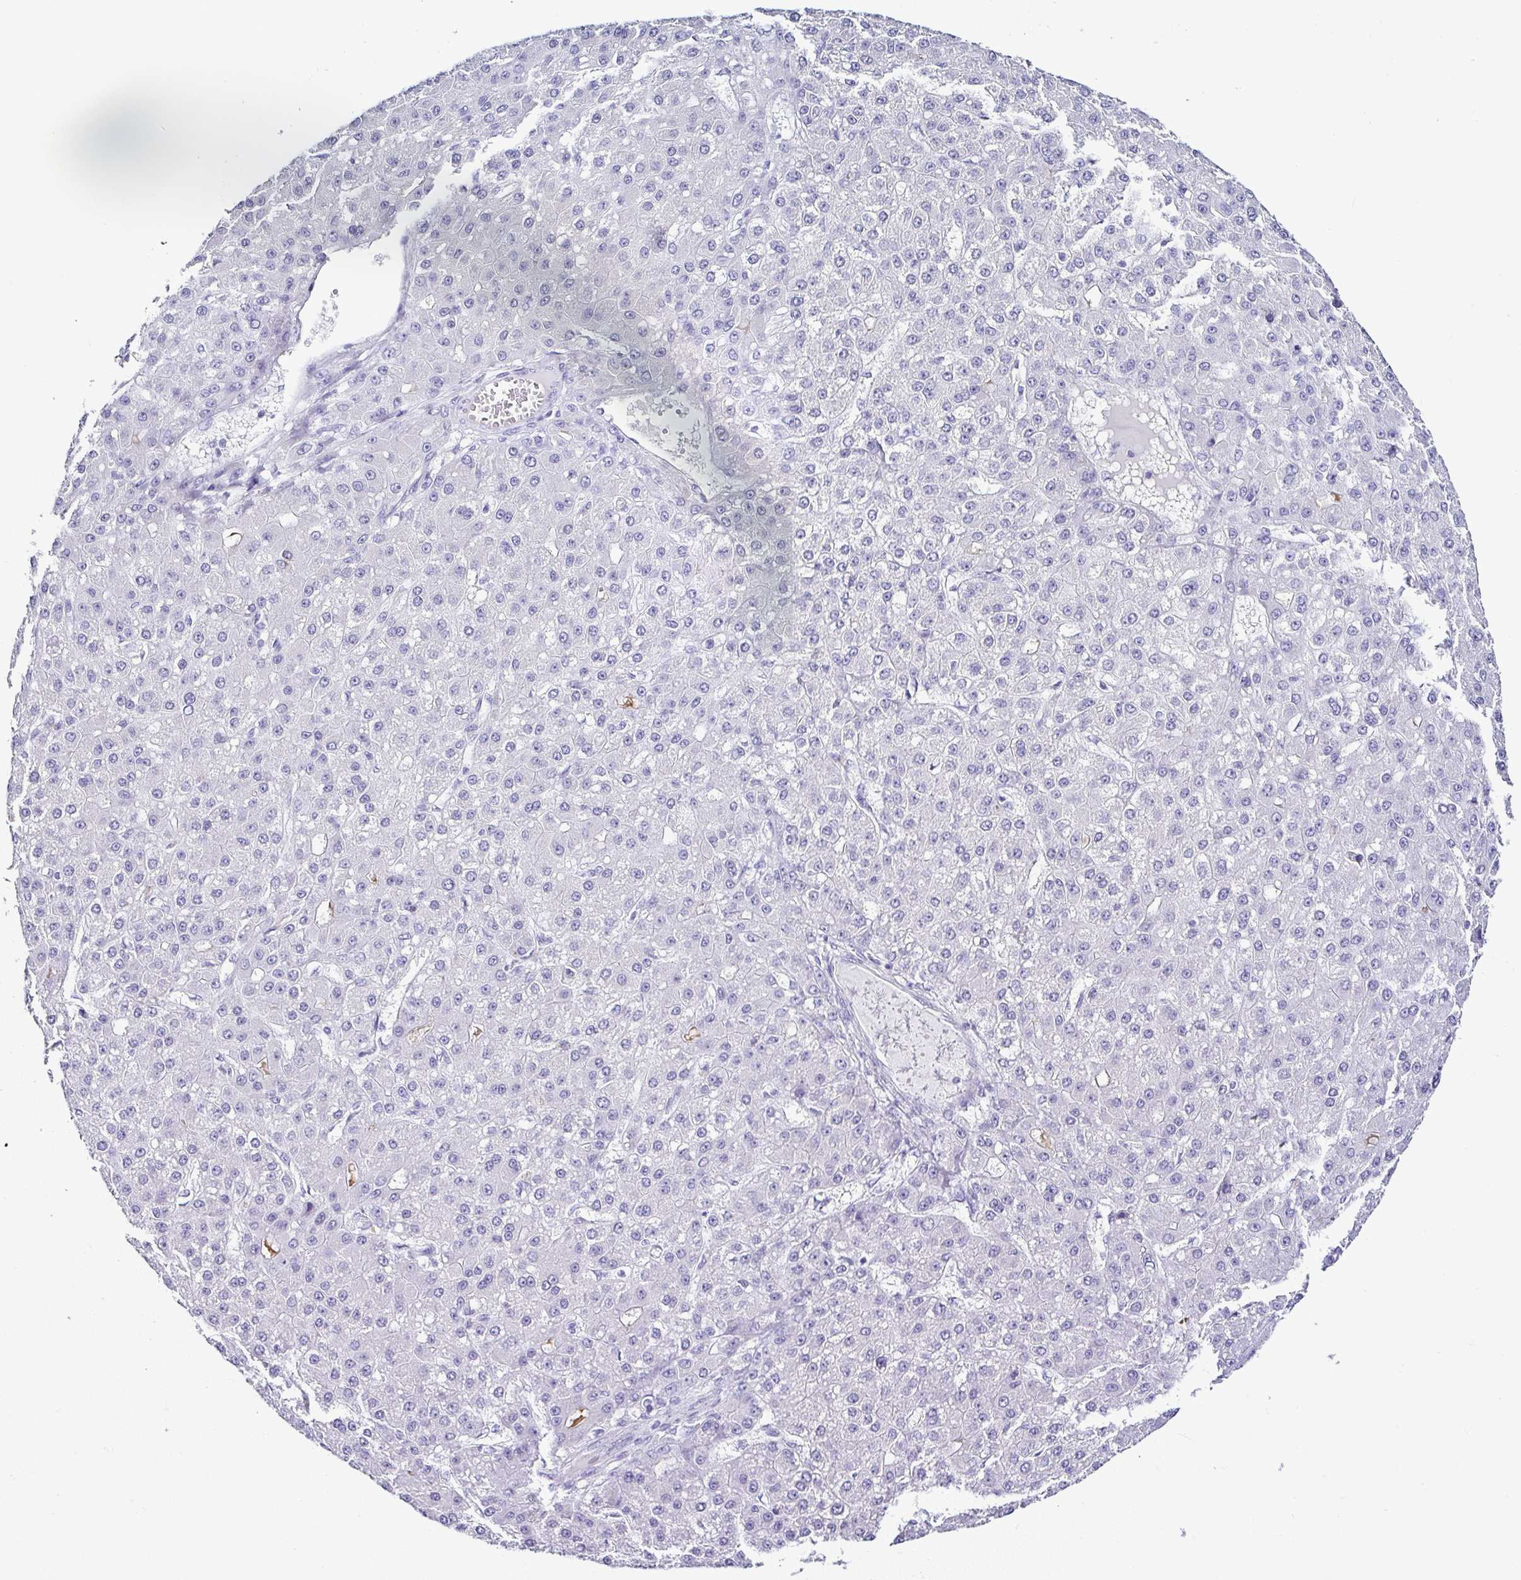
{"staining": {"intensity": "negative", "quantity": "none", "location": "none"}, "tissue": "liver cancer", "cell_type": "Tumor cells", "image_type": "cancer", "snomed": [{"axis": "morphology", "description": "Carcinoma, Hepatocellular, NOS"}, {"axis": "topography", "description": "Liver"}], "caption": "IHC image of neoplastic tissue: hepatocellular carcinoma (liver) stained with DAB reveals no significant protein expression in tumor cells.", "gene": "SERPINB3", "patient": {"sex": "male", "age": 67}}